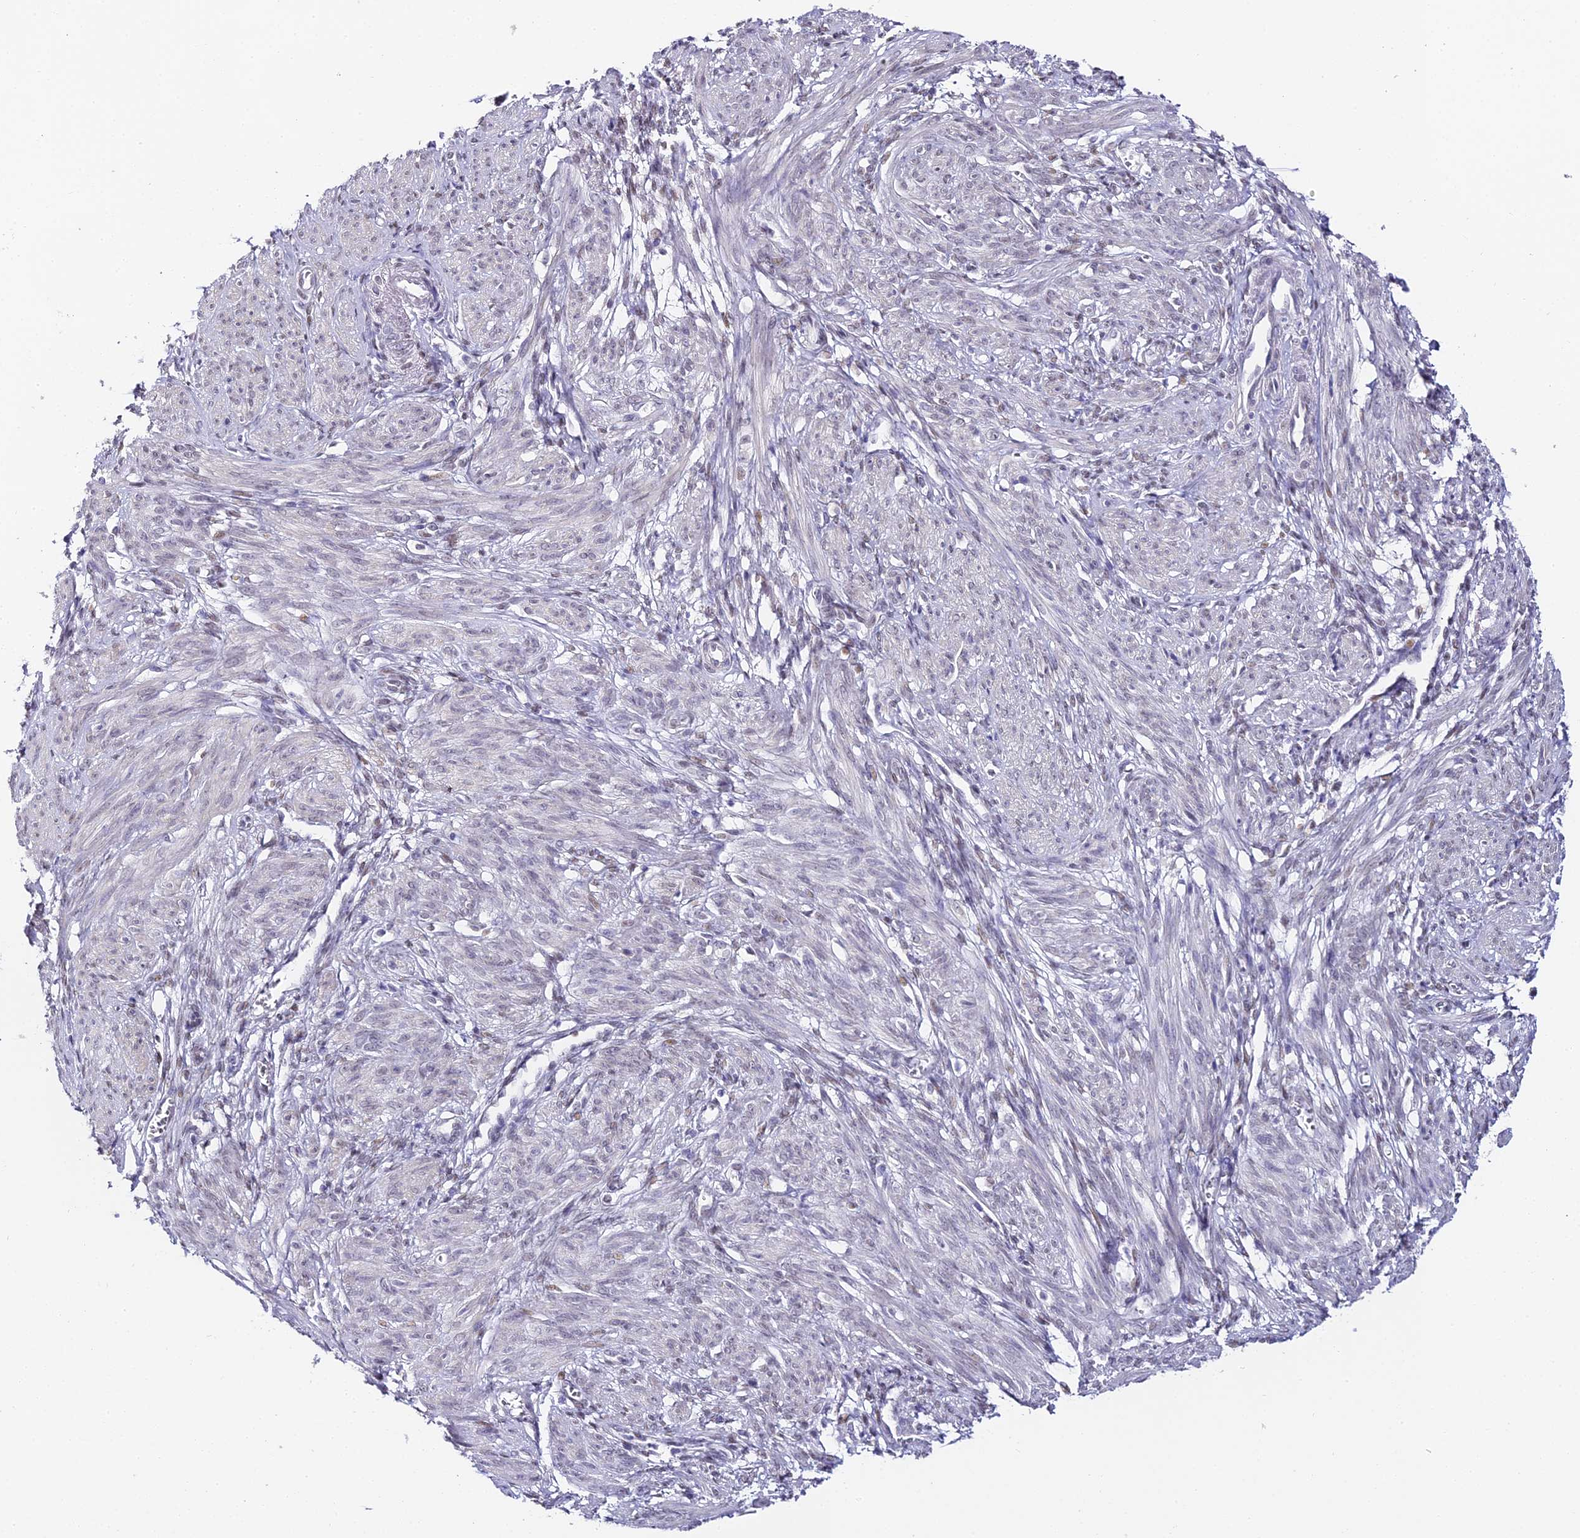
{"staining": {"intensity": "negative", "quantity": "none", "location": "none"}, "tissue": "smooth muscle", "cell_type": "Smooth muscle cells", "image_type": "normal", "snomed": [{"axis": "morphology", "description": "Normal tissue, NOS"}, {"axis": "topography", "description": "Smooth muscle"}], "caption": "Smooth muscle cells show no significant positivity in normal smooth muscle.", "gene": "ABHD14A", "patient": {"sex": "female", "age": 39}}